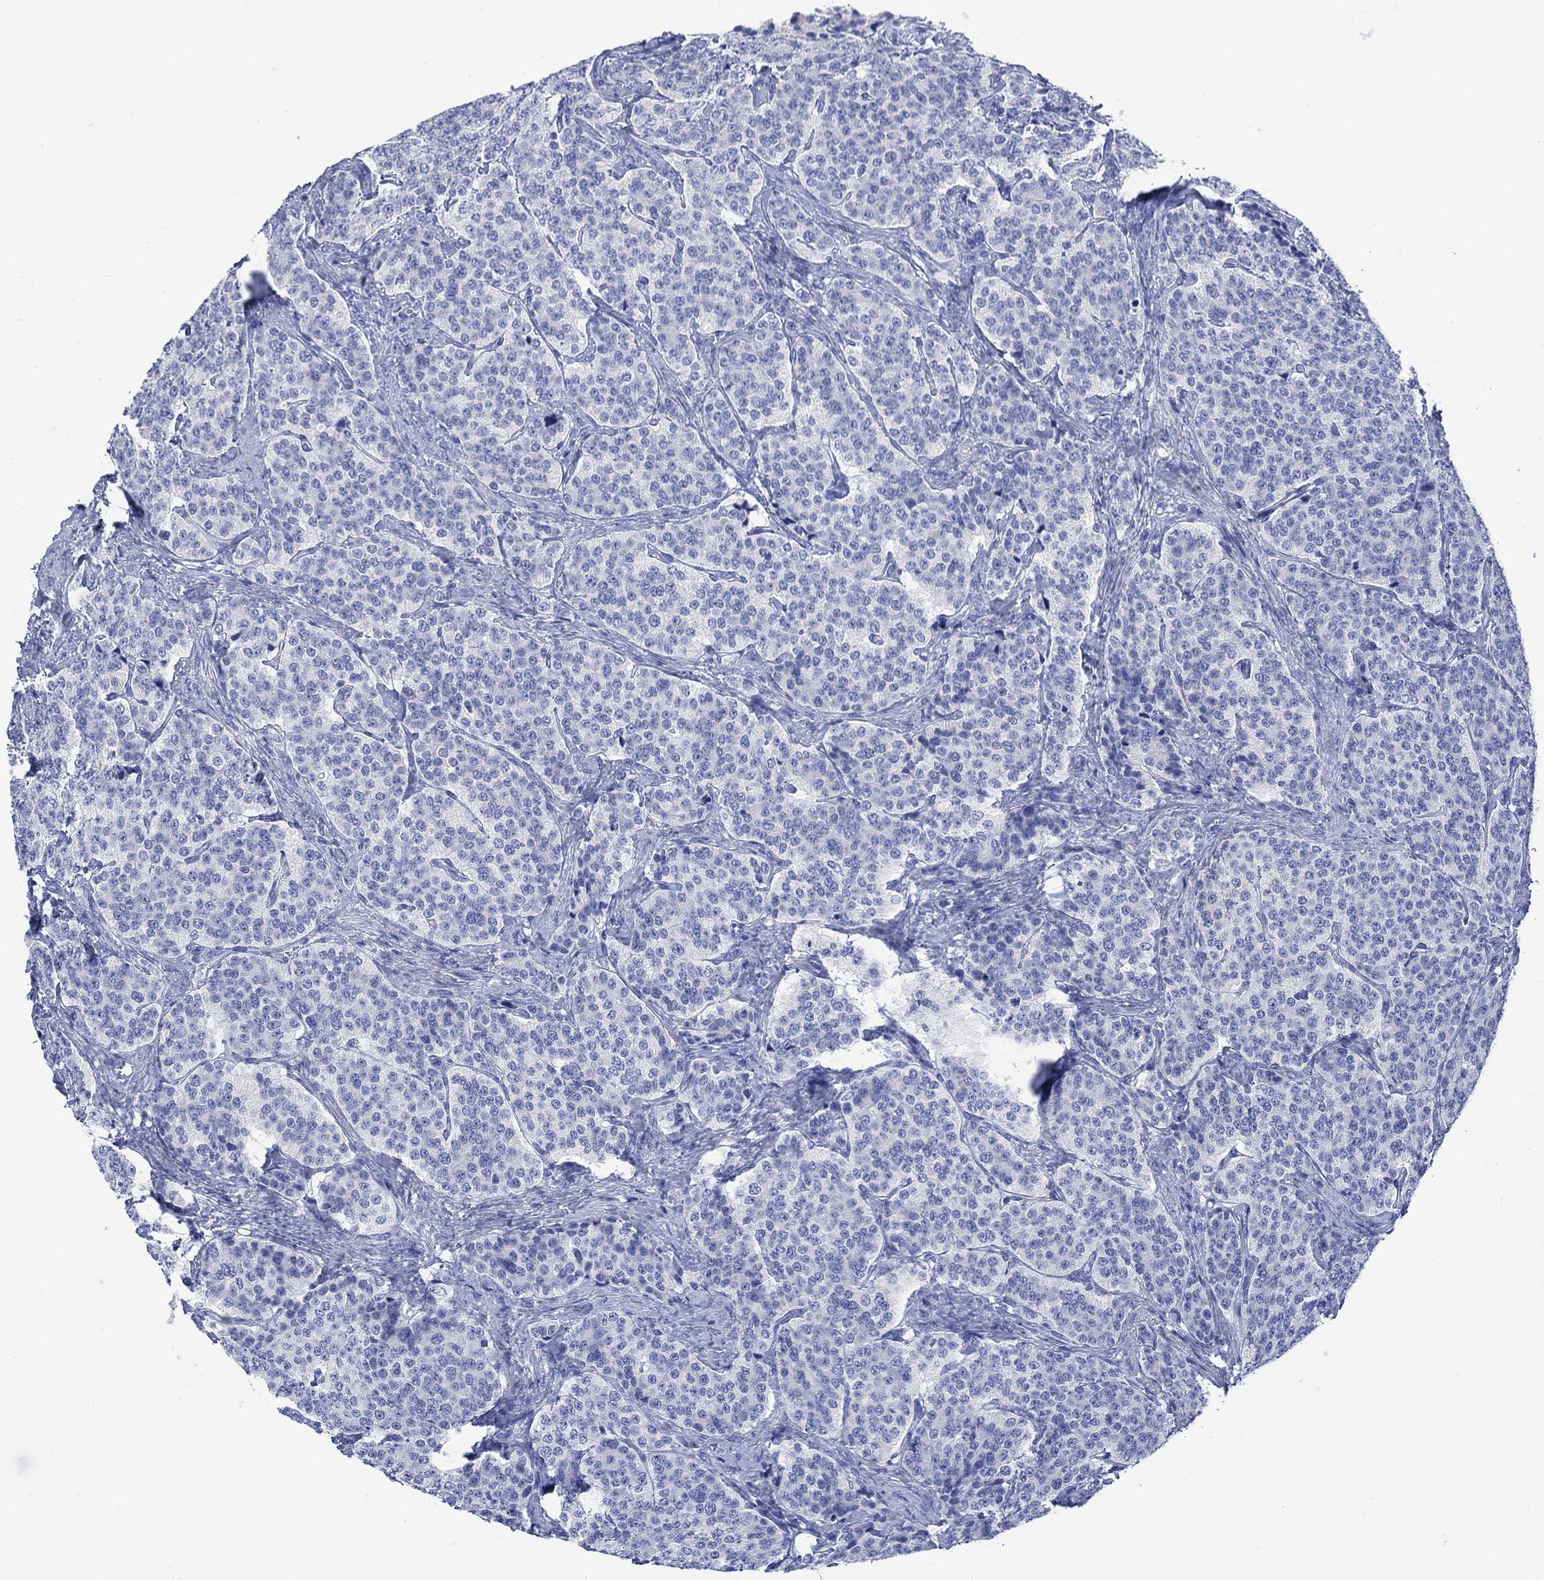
{"staining": {"intensity": "negative", "quantity": "none", "location": "none"}, "tissue": "carcinoid", "cell_type": "Tumor cells", "image_type": "cancer", "snomed": [{"axis": "morphology", "description": "Carcinoid, malignant, NOS"}, {"axis": "topography", "description": "Small intestine"}], "caption": "Tumor cells show no significant staining in malignant carcinoid.", "gene": "MYL1", "patient": {"sex": "female", "age": 58}}